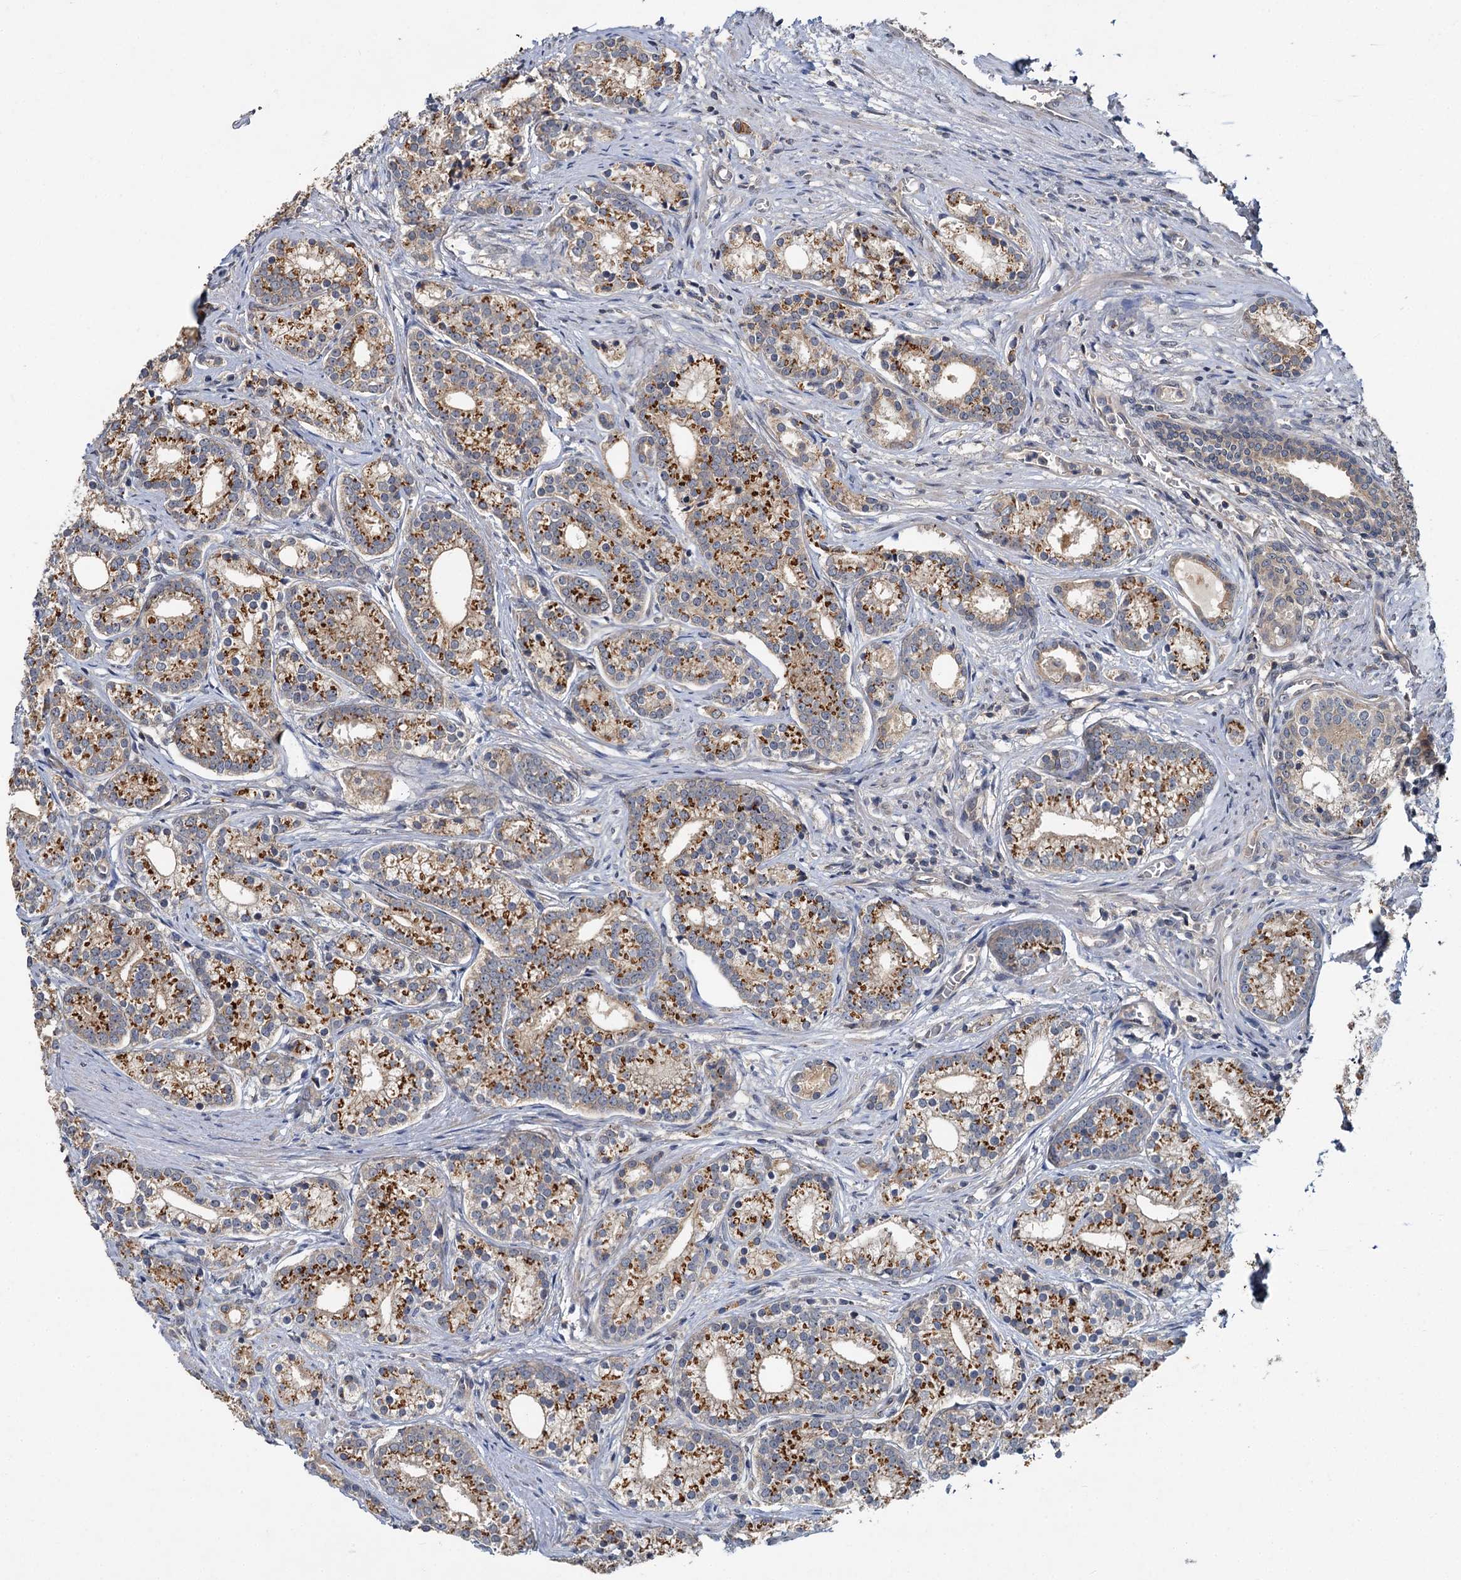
{"staining": {"intensity": "moderate", "quantity": ">75%", "location": "cytoplasmic/membranous"}, "tissue": "prostate cancer", "cell_type": "Tumor cells", "image_type": "cancer", "snomed": [{"axis": "morphology", "description": "Adenocarcinoma, Low grade"}, {"axis": "topography", "description": "Prostate"}], "caption": "Prostate adenocarcinoma (low-grade) stained with a brown dye reveals moderate cytoplasmic/membranous positive staining in approximately >75% of tumor cells.", "gene": "ZNF324", "patient": {"sex": "male", "age": 71}}